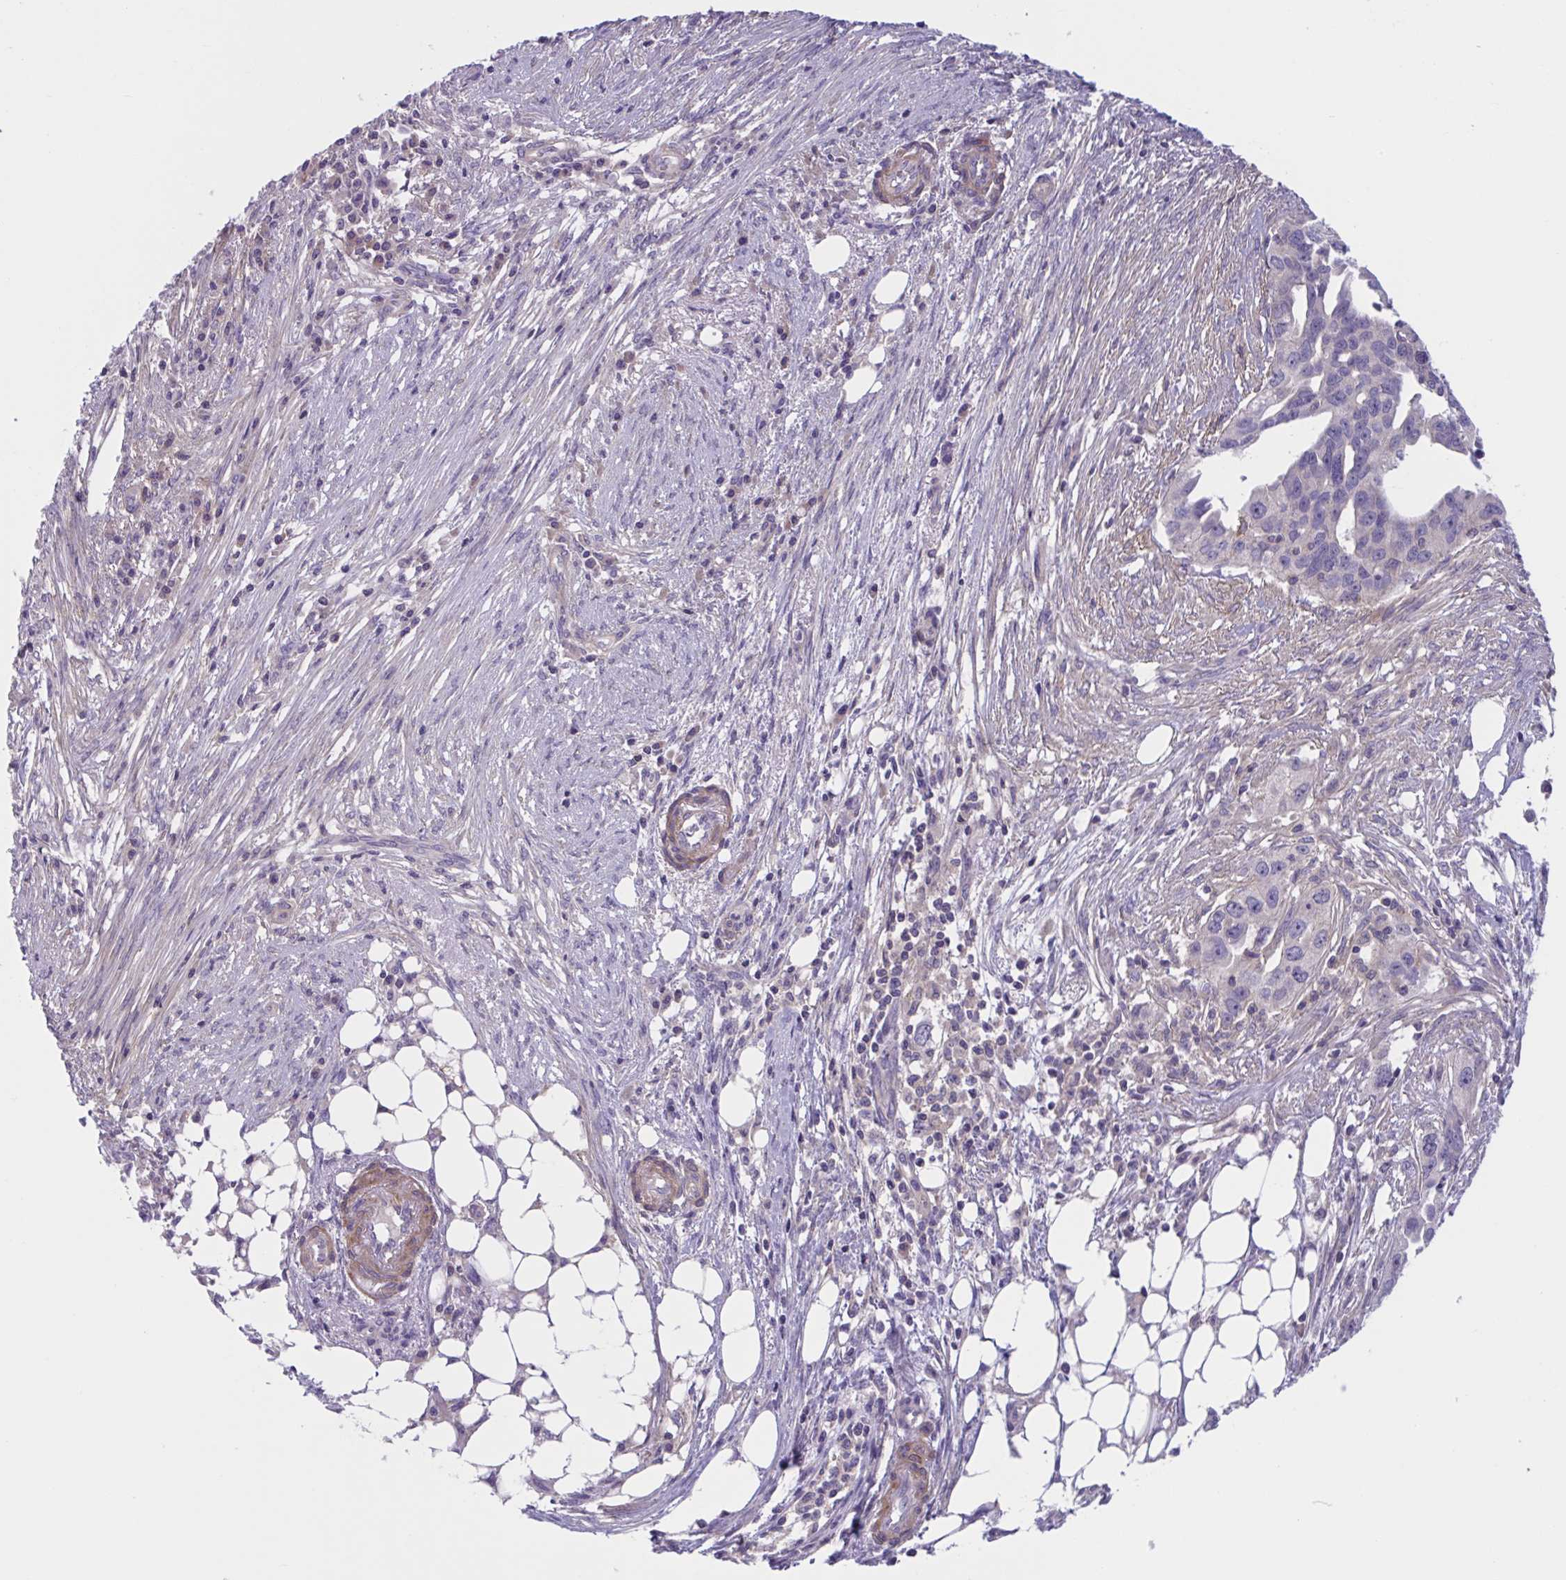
{"staining": {"intensity": "negative", "quantity": "none", "location": "none"}, "tissue": "ovarian cancer", "cell_type": "Tumor cells", "image_type": "cancer", "snomed": [{"axis": "morphology", "description": "Carcinoma, endometroid"}, {"axis": "morphology", "description": "Cystadenocarcinoma, serous, NOS"}, {"axis": "topography", "description": "Ovary"}], "caption": "The photomicrograph reveals no staining of tumor cells in serous cystadenocarcinoma (ovarian).", "gene": "WNT9B", "patient": {"sex": "female", "age": 45}}